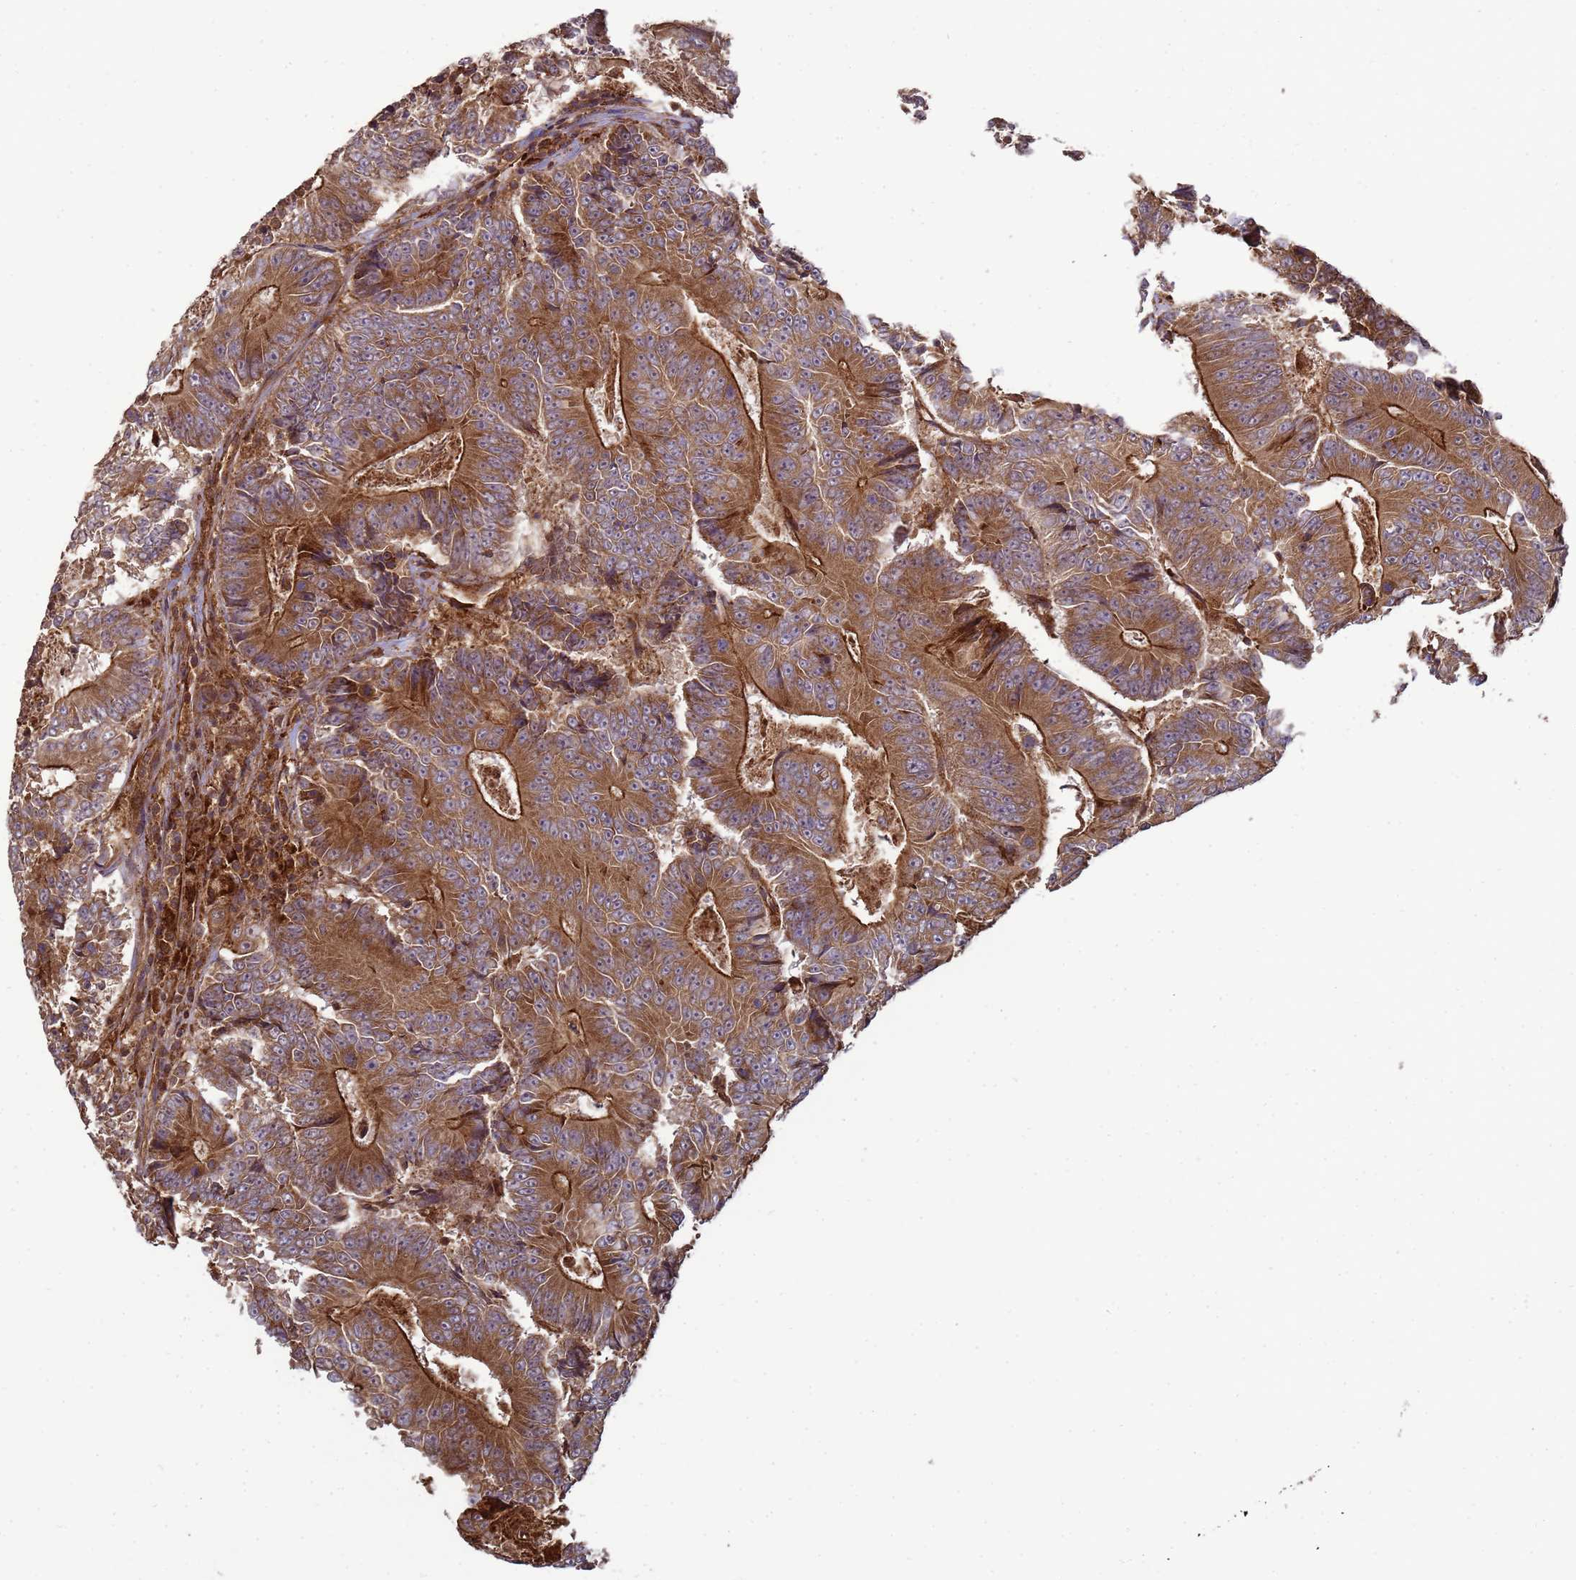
{"staining": {"intensity": "strong", "quantity": ">75%", "location": "cytoplasmic/membranous"}, "tissue": "colorectal cancer", "cell_type": "Tumor cells", "image_type": "cancer", "snomed": [{"axis": "morphology", "description": "Adenocarcinoma, NOS"}, {"axis": "topography", "description": "Colon"}], "caption": "The image exhibits immunohistochemical staining of colorectal cancer. There is strong cytoplasmic/membranous expression is identified in approximately >75% of tumor cells.", "gene": "CNOT1", "patient": {"sex": "male", "age": 83}}